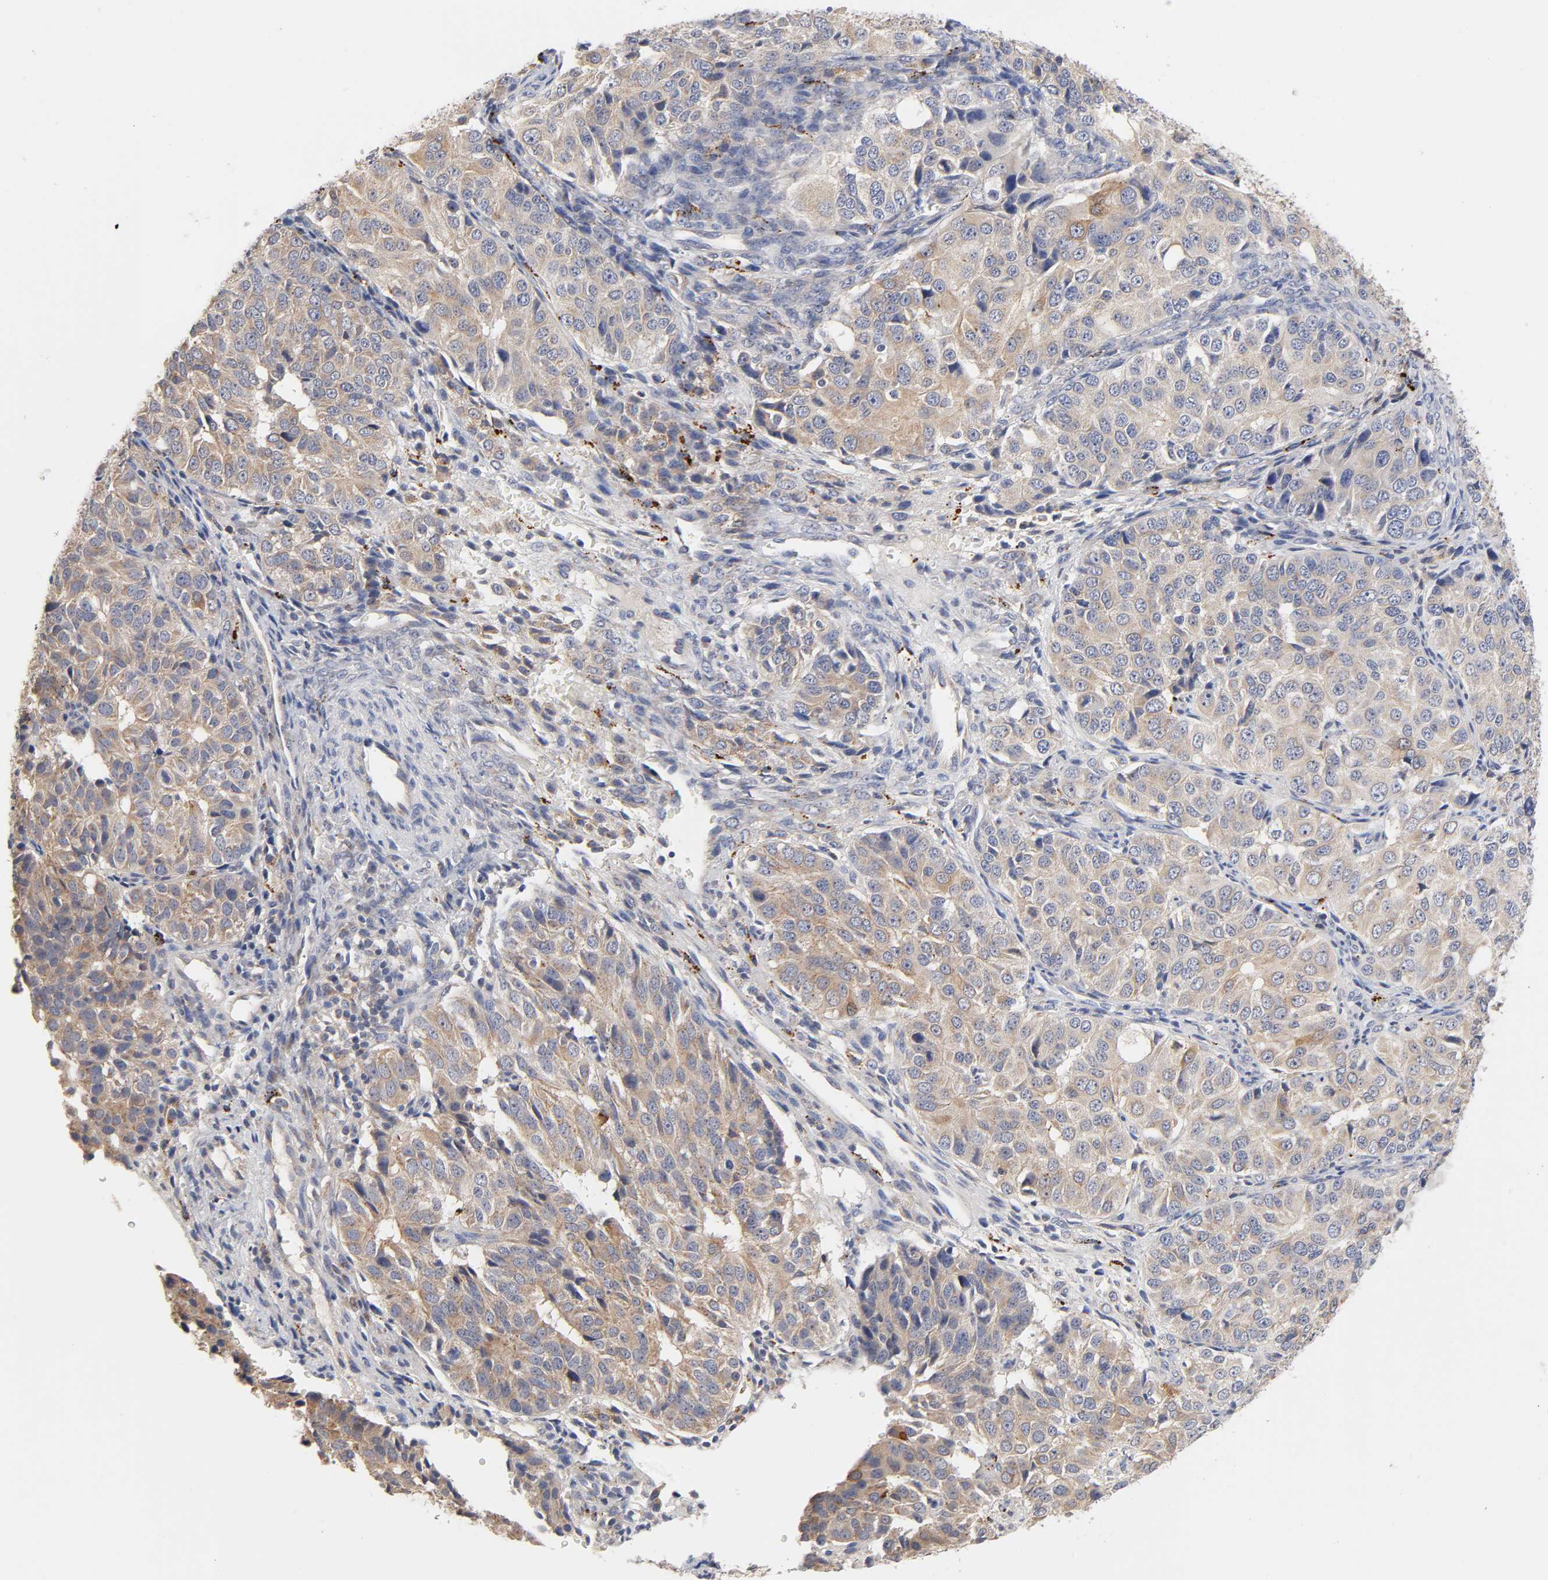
{"staining": {"intensity": "weak", "quantity": ">75%", "location": "cytoplasmic/membranous"}, "tissue": "ovarian cancer", "cell_type": "Tumor cells", "image_type": "cancer", "snomed": [{"axis": "morphology", "description": "Carcinoma, endometroid"}, {"axis": "topography", "description": "Ovary"}], "caption": "Immunohistochemistry (IHC) of ovarian cancer reveals low levels of weak cytoplasmic/membranous staining in approximately >75% of tumor cells.", "gene": "C17orf75", "patient": {"sex": "female", "age": 51}}